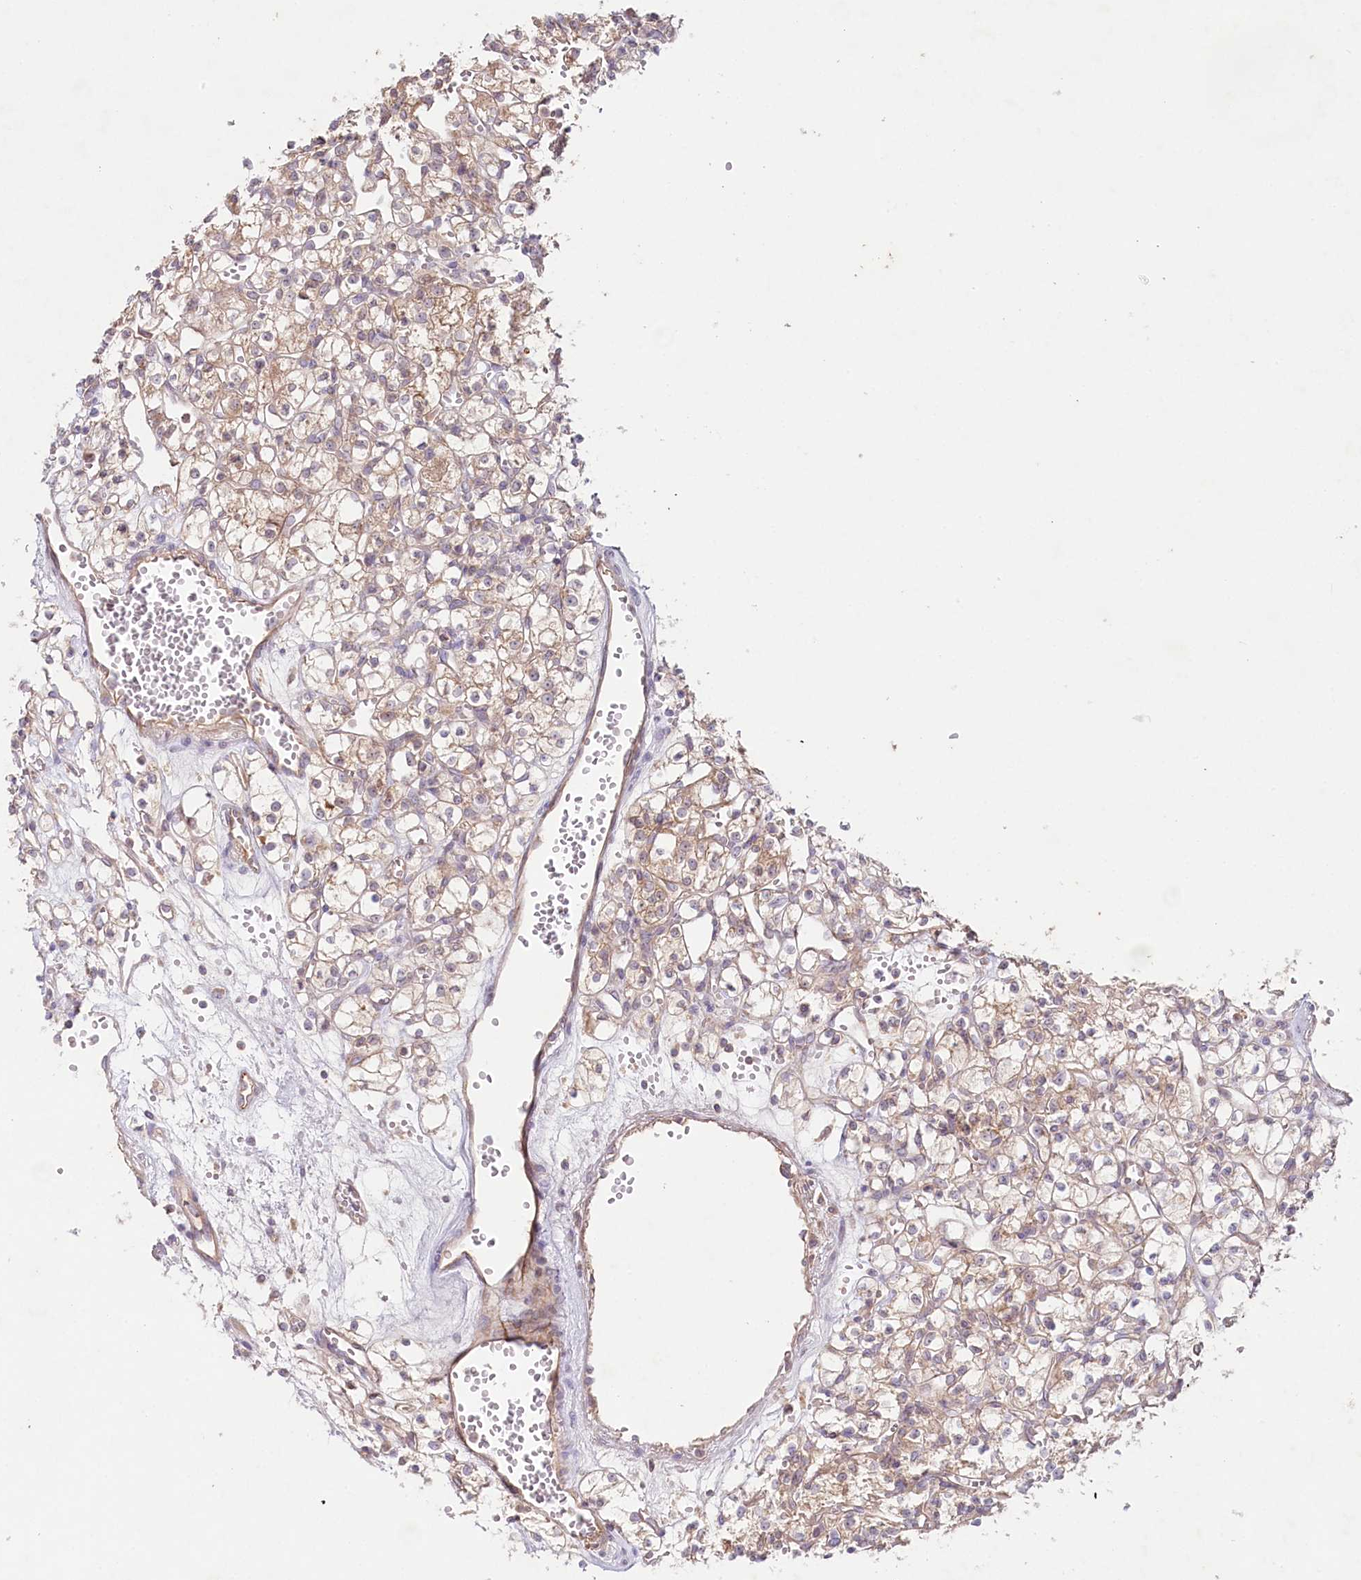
{"staining": {"intensity": "weak", "quantity": "25%-75%", "location": "cytoplasmic/membranous"}, "tissue": "renal cancer", "cell_type": "Tumor cells", "image_type": "cancer", "snomed": [{"axis": "morphology", "description": "Adenocarcinoma, NOS"}, {"axis": "topography", "description": "Kidney"}], "caption": "High-power microscopy captured an immunohistochemistry (IHC) photomicrograph of renal cancer, revealing weak cytoplasmic/membranous positivity in approximately 25%-75% of tumor cells.", "gene": "TNIP1", "patient": {"sex": "female", "age": 59}}